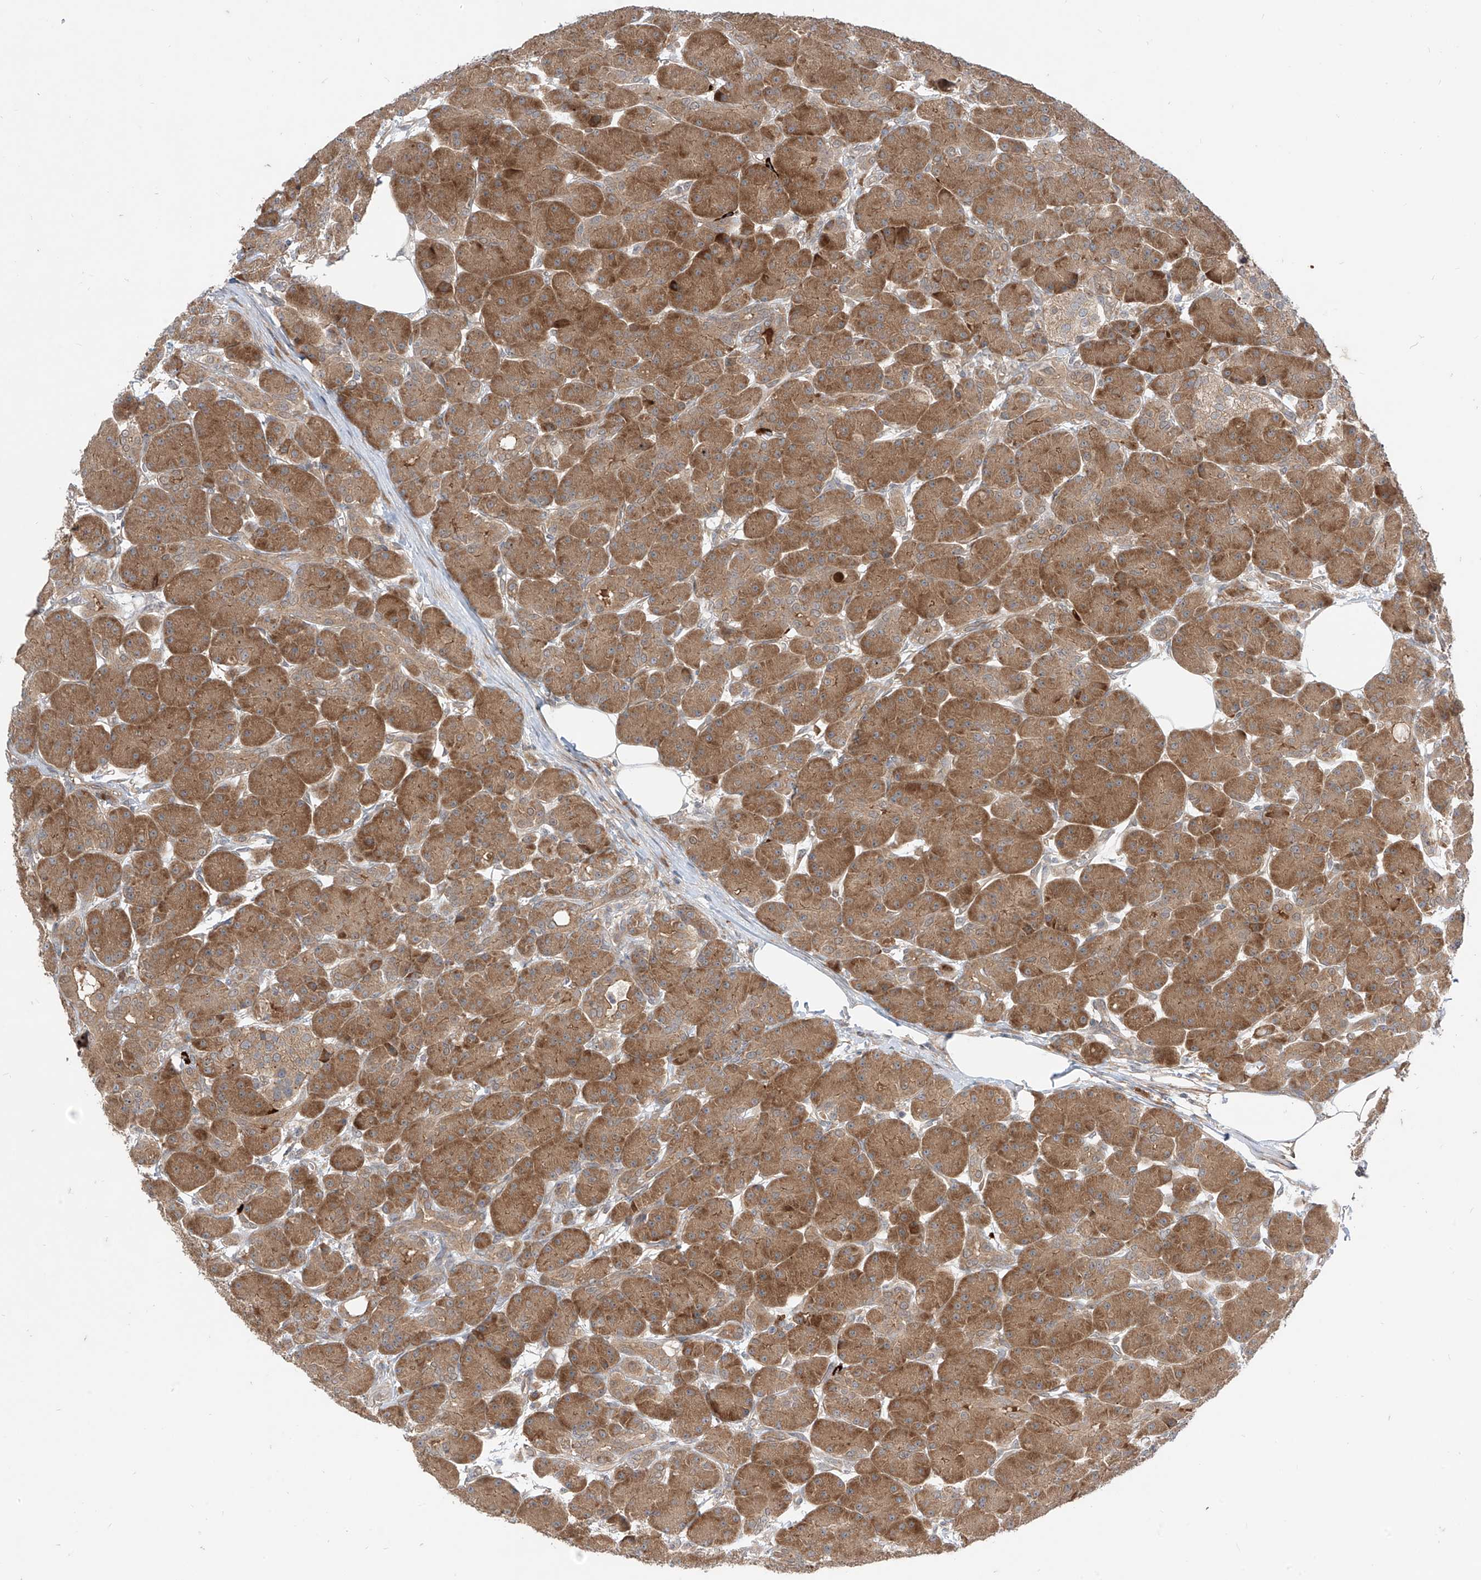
{"staining": {"intensity": "strong", "quantity": ">75%", "location": "cytoplasmic/membranous"}, "tissue": "pancreas", "cell_type": "Exocrine glandular cells", "image_type": "normal", "snomed": [{"axis": "morphology", "description": "Normal tissue, NOS"}, {"axis": "topography", "description": "Pancreas"}], "caption": "Pancreas stained for a protein (brown) displays strong cytoplasmic/membranous positive staining in approximately >75% of exocrine glandular cells.", "gene": "MTUS2", "patient": {"sex": "male", "age": 63}}